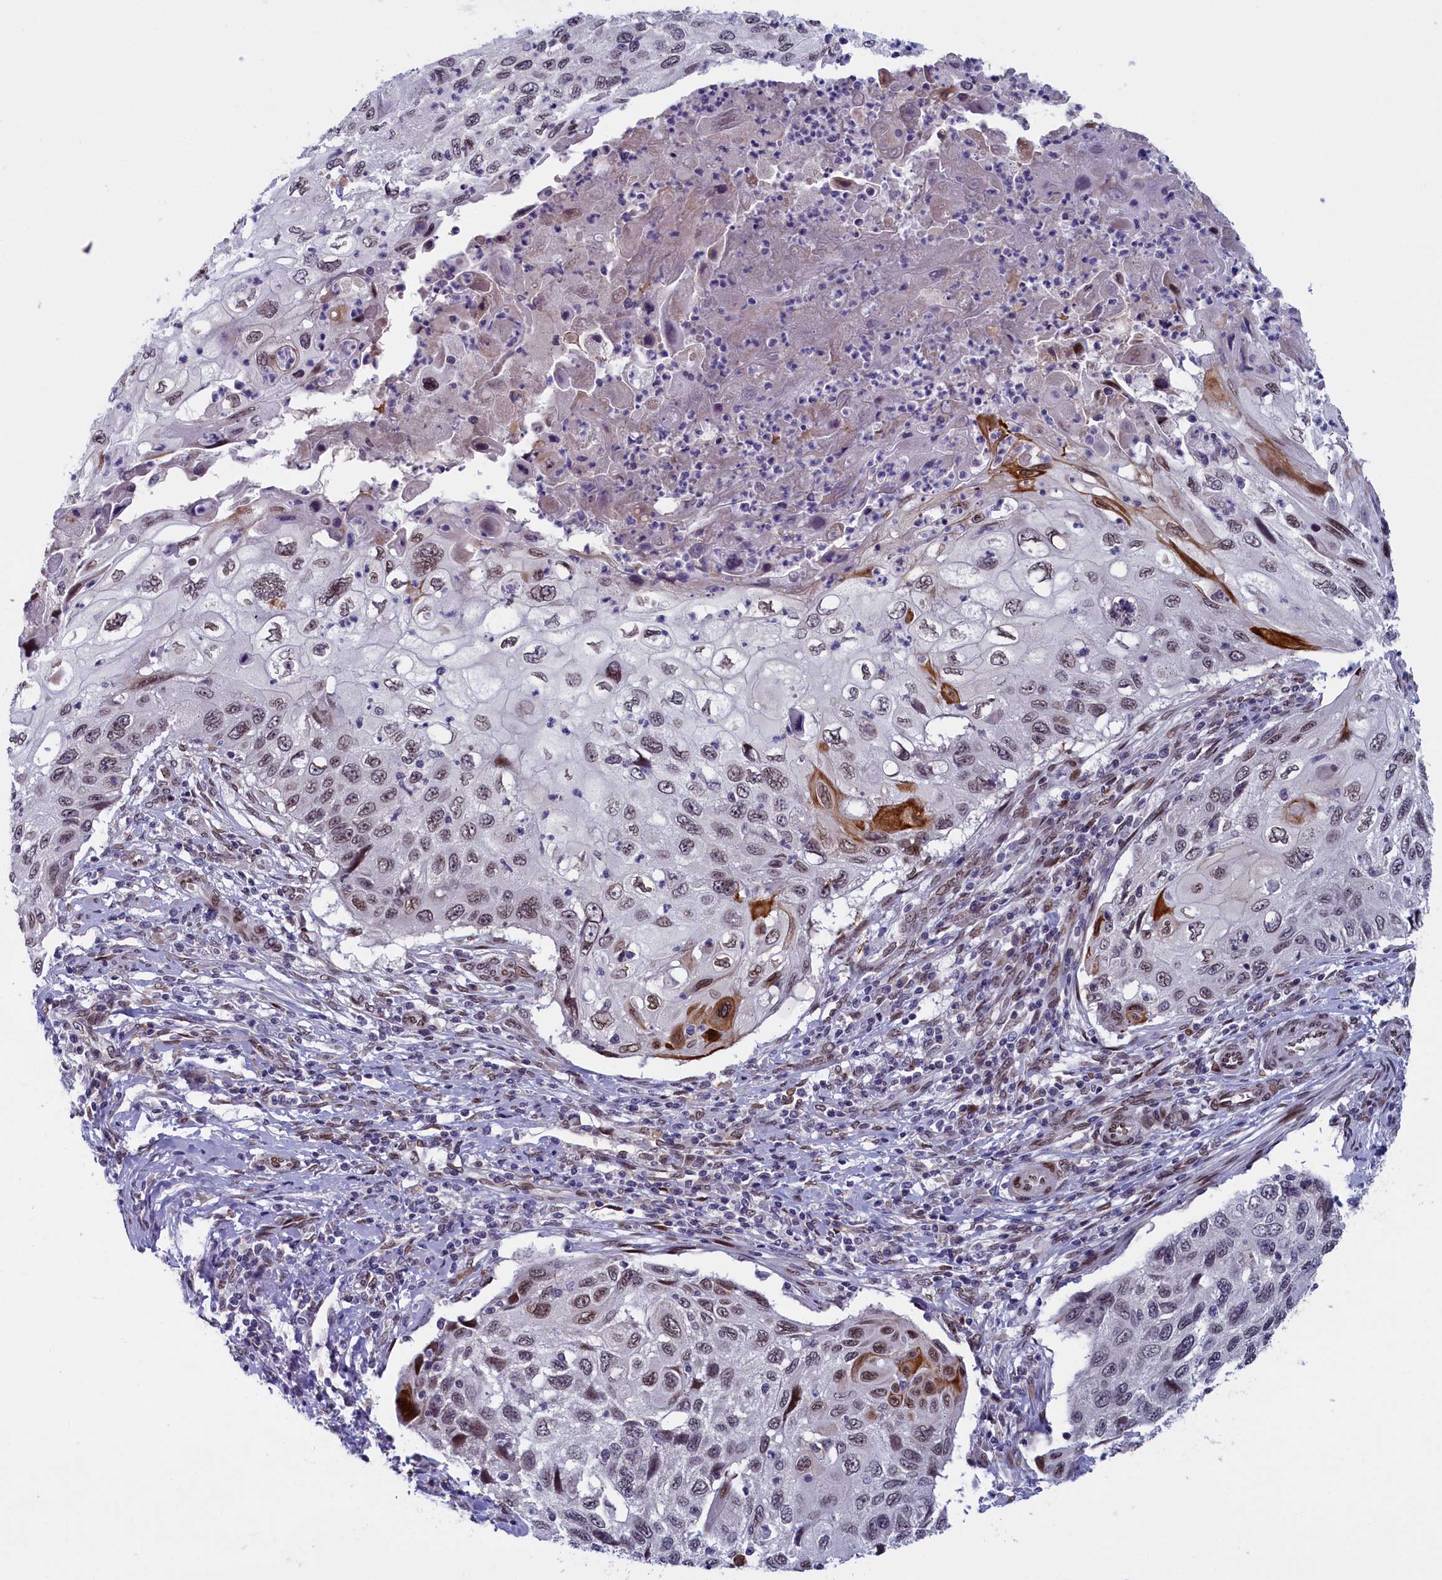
{"staining": {"intensity": "weak", "quantity": "25%-75%", "location": "cytoplasmic/membranous,nuclear"}, "tissue": "cervical cancer", "cell_type": "Tumor cells", "image_type": "cancer", "snomed": [{"axis": "morphology", "description": "Squamous cell carcinoma, NOS"}, {"axis": "topography", "description": "Cervix"}], "caption": "Weak cytoplasmic/membranous and nuclear staining is seen in approximately 25%-75% of tumor cells in cervical cancer.", "gene": "GPSM1", "patient": {"sex": "female", "age": 70}}